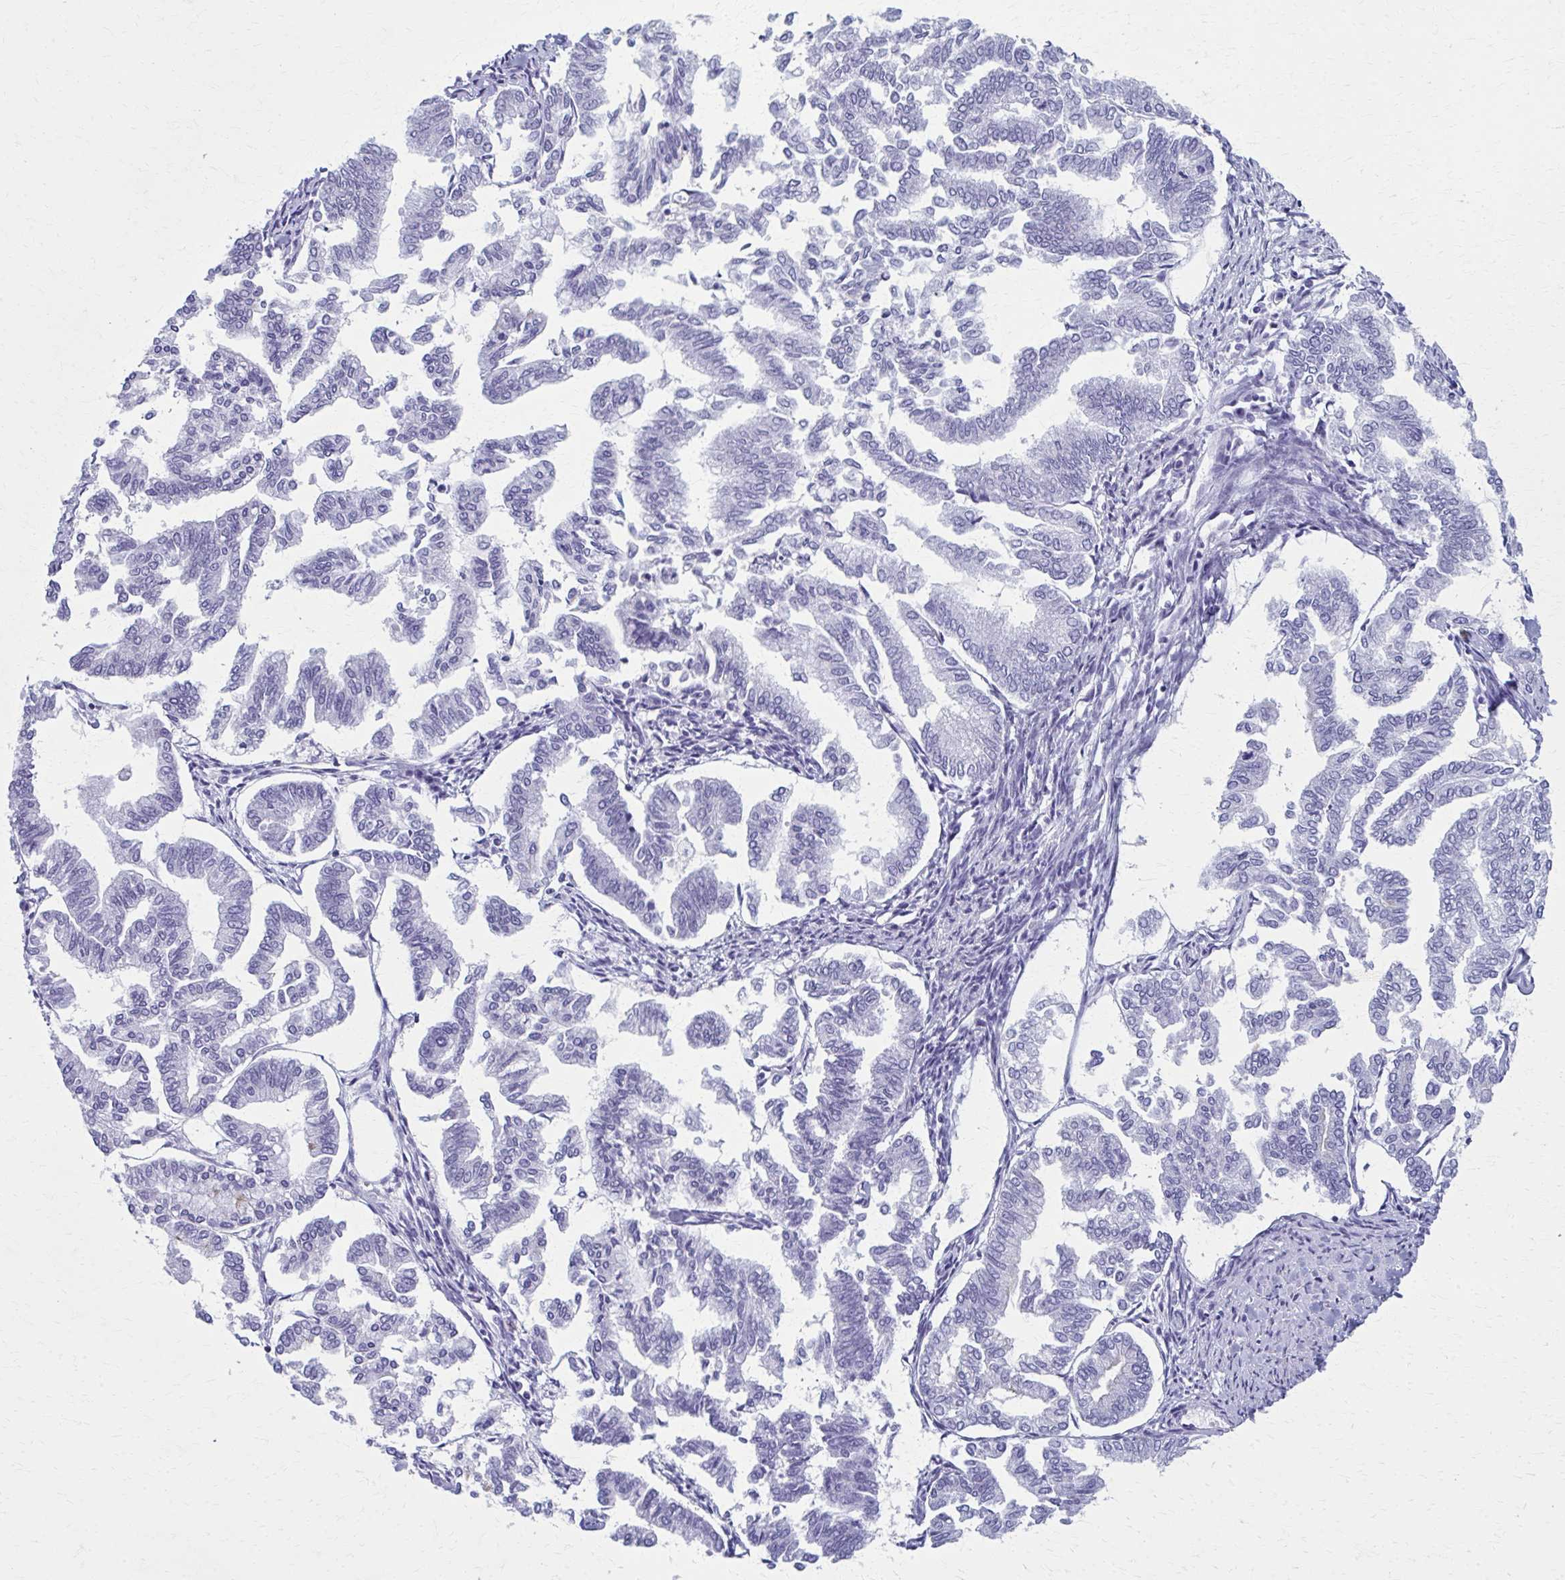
{"staining": {"intensity": "negative", "quantity": "none", "location": "none"}, "tissue": "endometrial cancer", "cell_type": "Tumor cells", "image_type": "cancer", "snomed": [{"axis": "morphology", "description": "Adenocarcinoma, NOS"}, {"axis": "topography", "description": "Endometrium"}], "caption": "DAB (3,3'-diaminobenzidine) immunohistochemical staining of human adenocarcinoma (endometrial) exhibits no significant positivity in tumor cells.", "gene": "MPLKIP", "patient": {"sex": "female", "age": 79}}